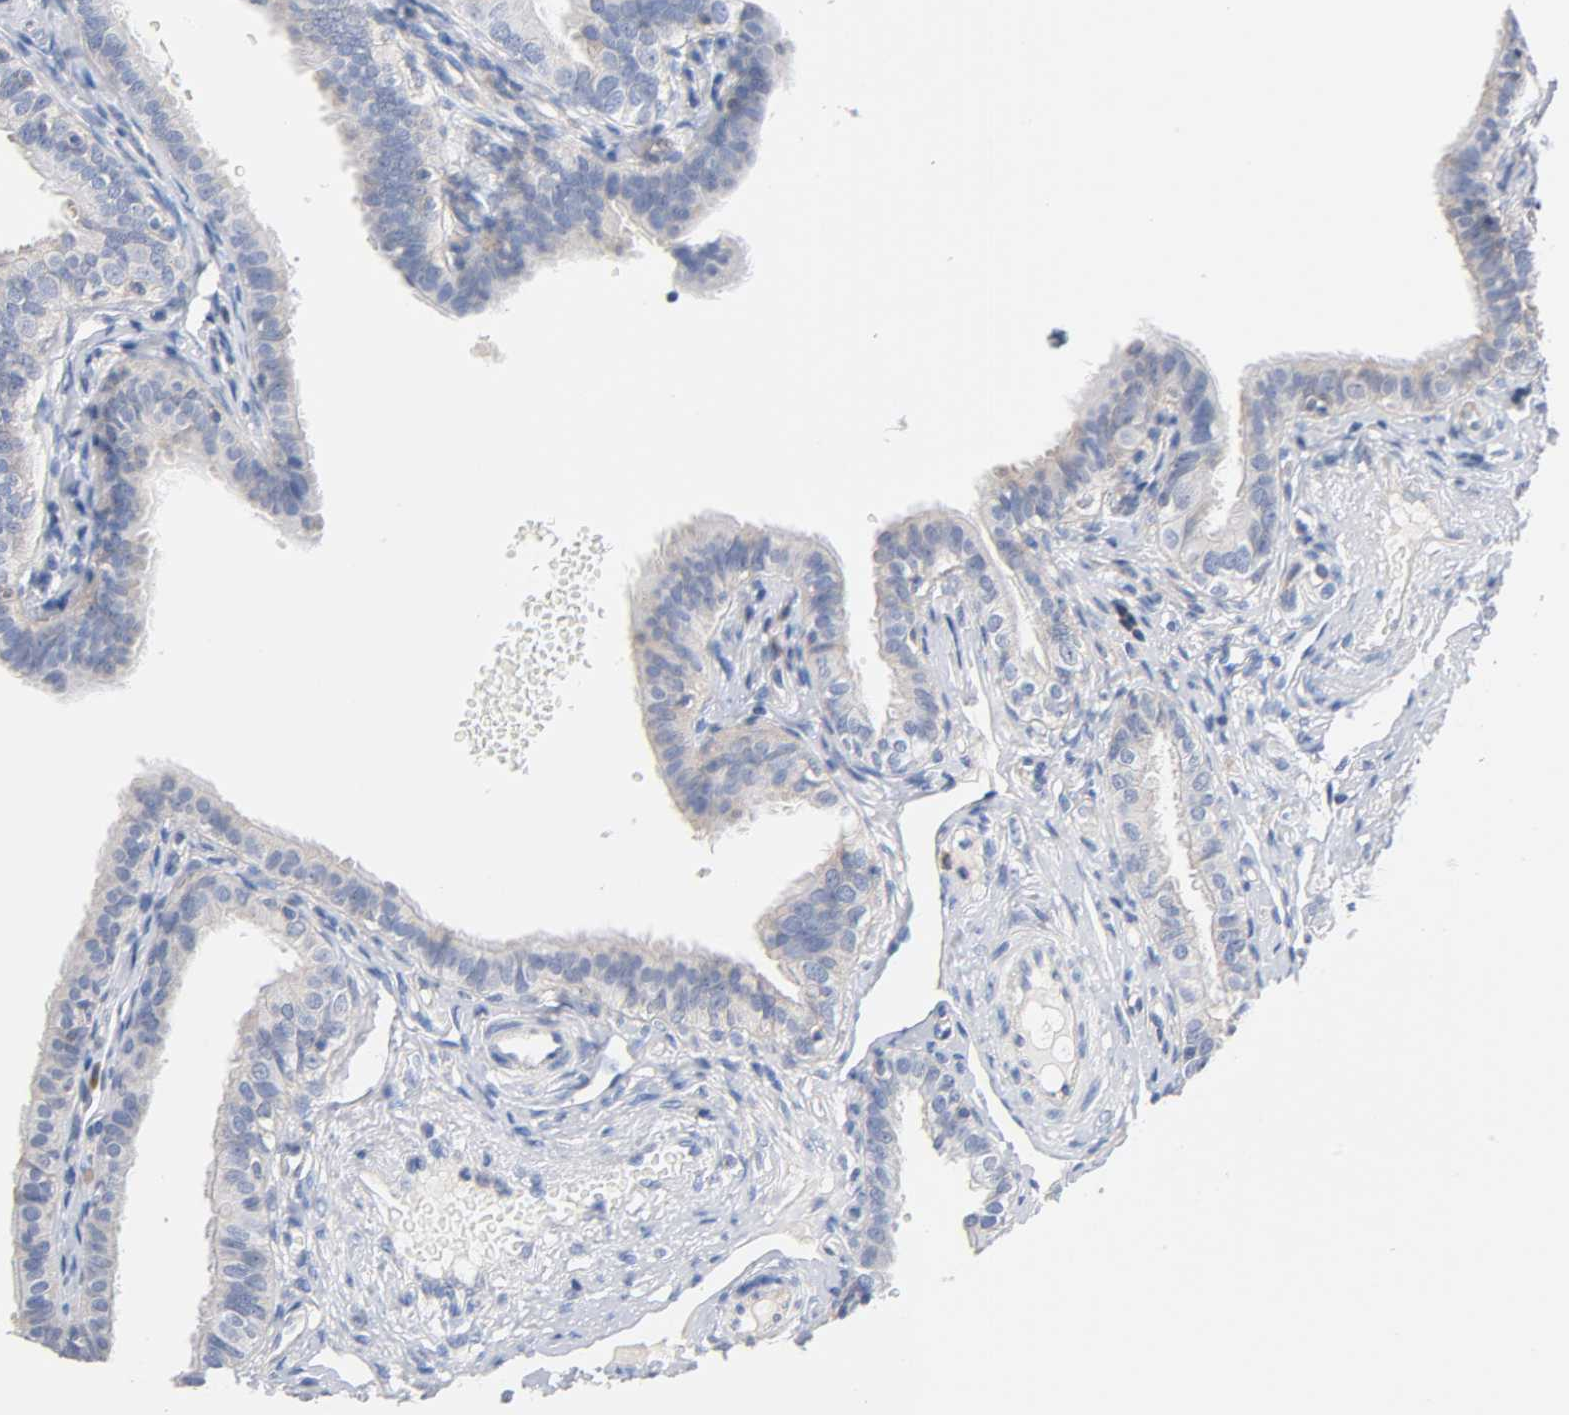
{"staining": {"intensity": "weak", "quantity": "25%-75%", "location": "cytoplasmic/membranous"}, "tissue": "fallopian tube", "cell_type": "Glandular cells", "image_type": "normal", "snomed": [{"axis": "morphology", "description": "Normal tissue, NOS"}, {"axis": "morphology", "description": "Dermoid, NOS"}, {"axis": "topography", "description": "Fallopian tube"}], "caption": "Immunohistochemical staining of normal human fallopian tube demonstrates low levels of weak cytoplasmic/membranous expression in approximately 25%-75% of glandular cells. (Stains: DAB (3,3'-diaminobenzidine) in brown, nuclei in blue, Microscopy: brightfield microscopy at high magnification).", "gene": "MALT1", "patient": {"sex": "female", "age": 33}}